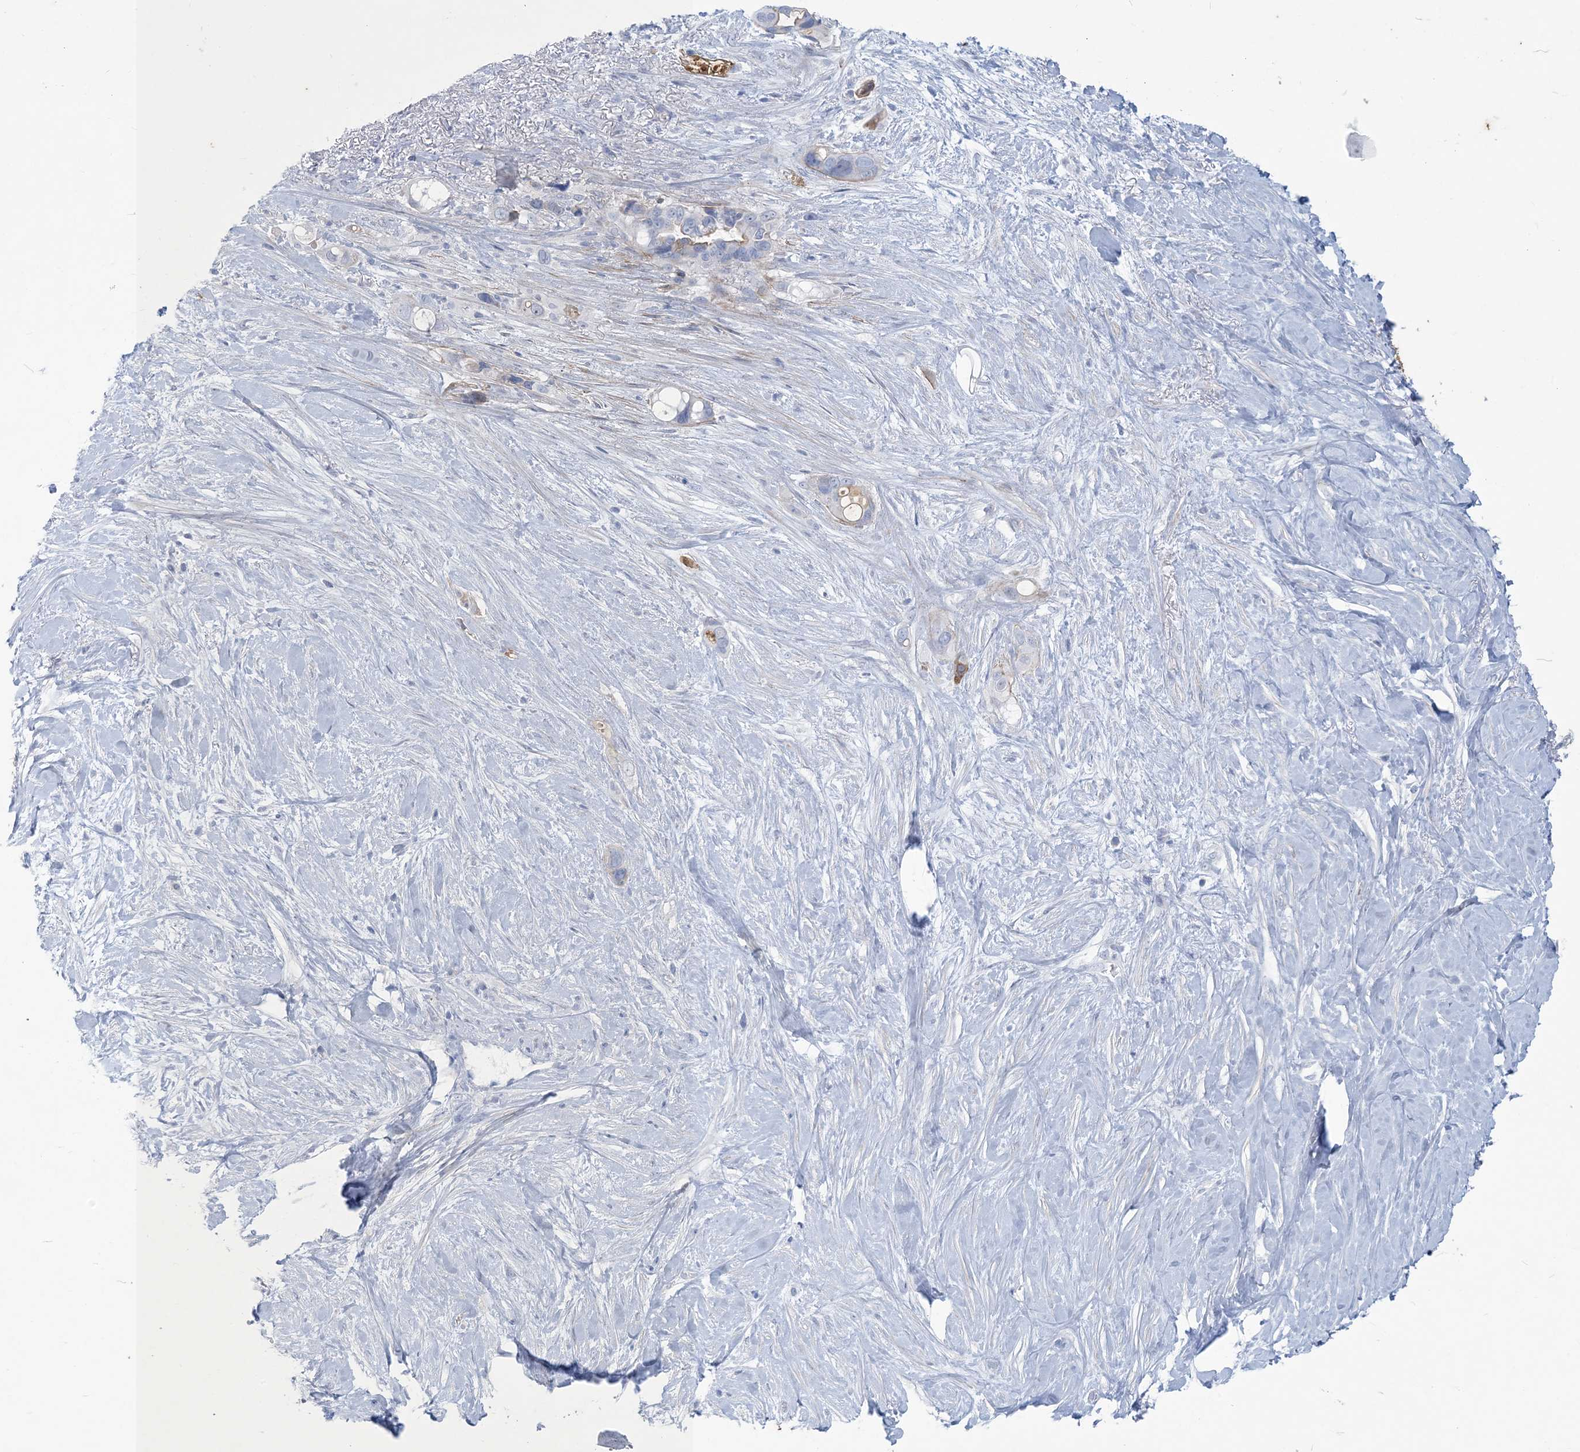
{"staining": {"intensity": "moderate", "quantity": "<25%", "location": "cytoplasmic/membranous"}, "tissue": "pancreatic cancer", "cell_type": "Tumor cells", "image_type": "cancer", "snomed": [{"axis": "morphology", "description": "Adenocarcinoma, NOS"}, {"axis": "topography", "description": "Pancreas"}], "caption": "Human pancreatic adenocarcinoma stained with a protein marker reveals moderate staining in tumor cells.", "gene": "MOXD1", "patient": {"sex": "female", "age": 72}}